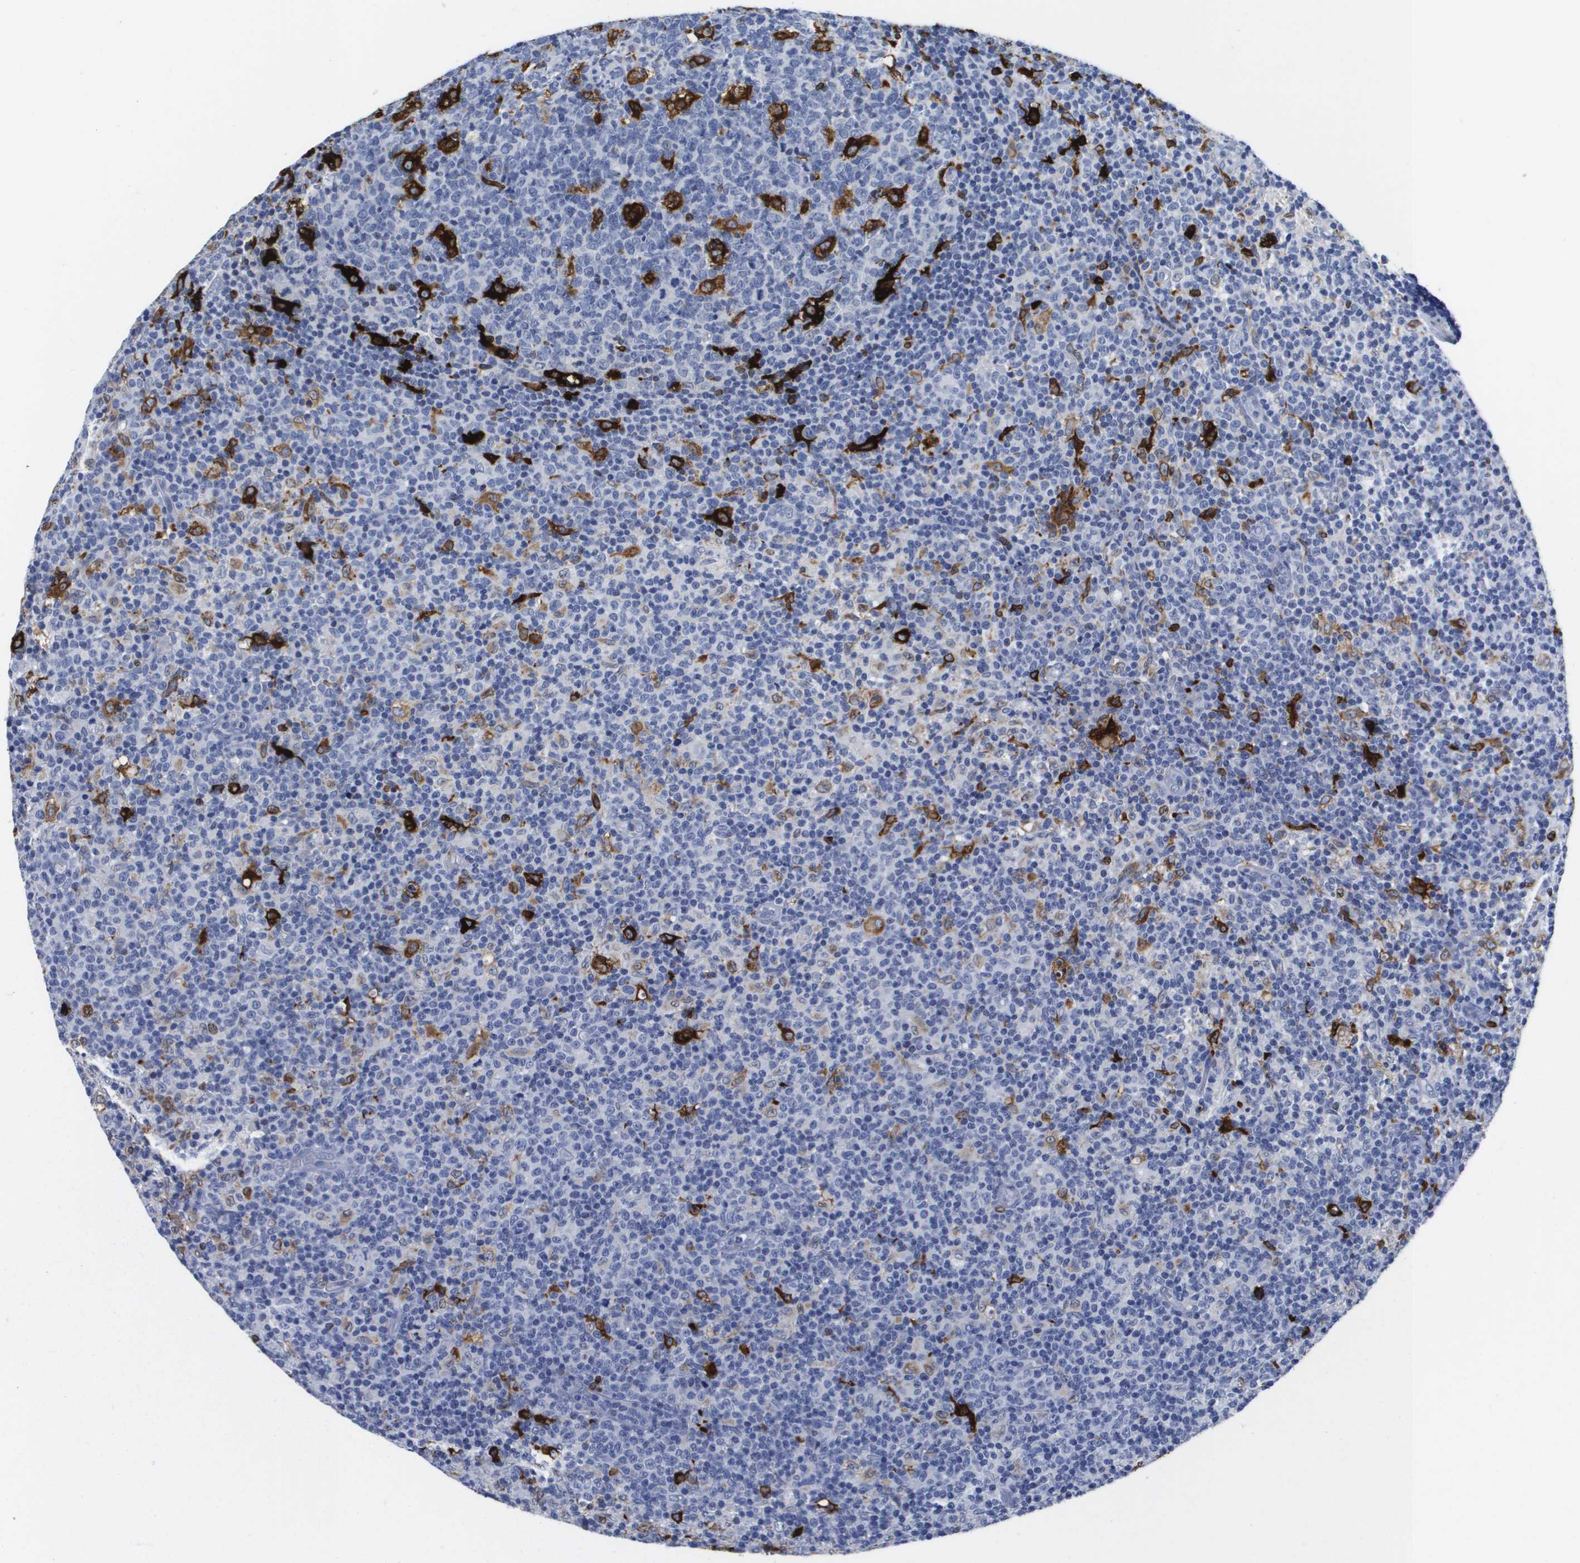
{"staining": {"intensity": "strong", "quantity": "<25%", "location": "cytoplasmic/membranous"}, "tissue": "lymph node", "cell_type": "Germinal center cells", "image_type": "normal", "snomed": [{"axis": "morphology", "description": "Normal tissue, NOS"}, {"axis": "morphology", "description": "Inflammation, NOS"}, {"axis": "topography", "description": "Lymph node"}], "caption": "A micrograph of lymph node stained for a protein exhibits strong cytoplasmic/membranous brown staining in germinal center cells. The staining is performed using DAB brown chromogen to label protein expression. The nuclei are counter-stained blue using hematoxylin.", "gene": "HMOX1", "patient": {"sex": "male", "age": 55}}